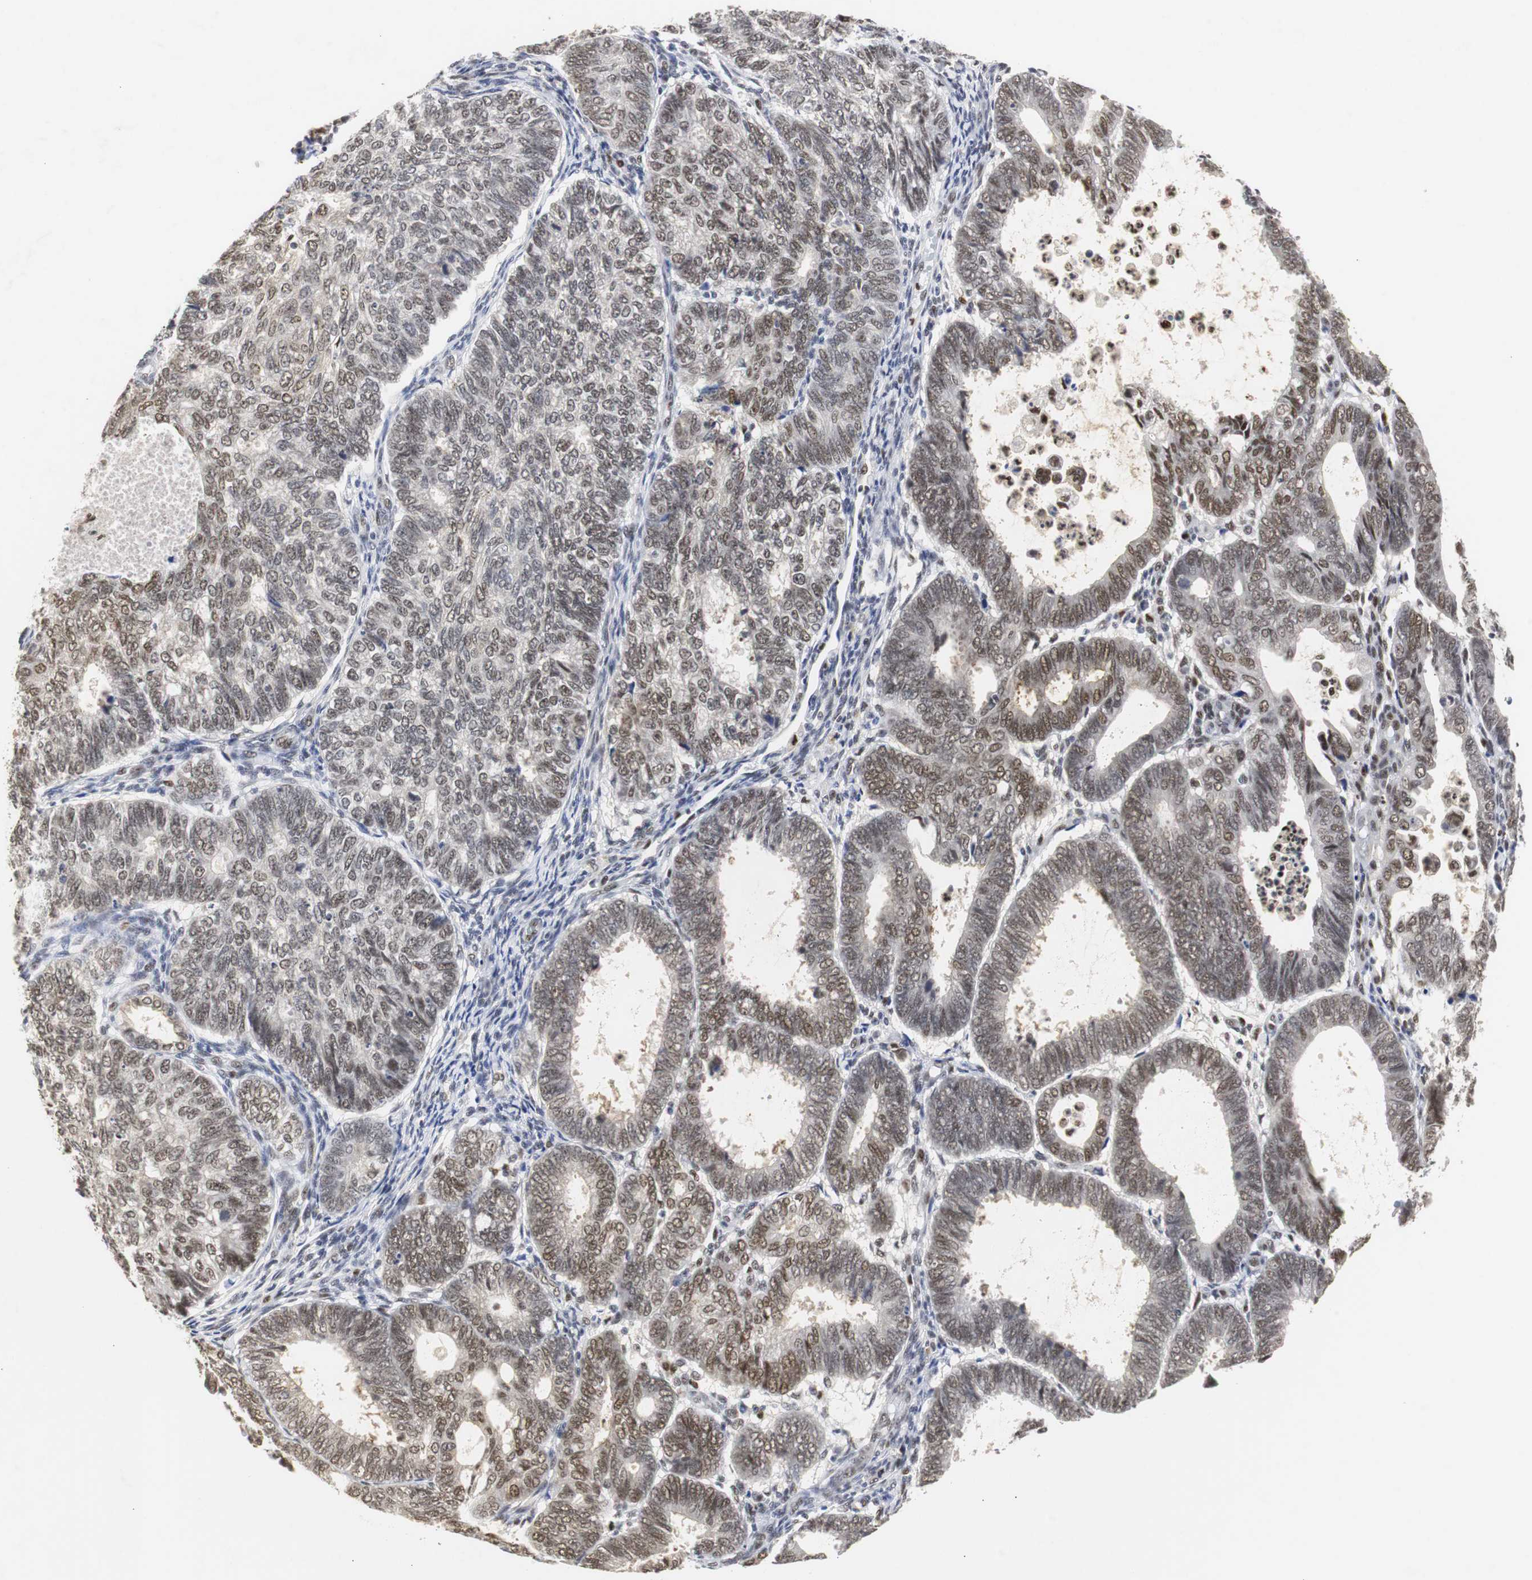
{"staining": {"intensity": "moderate", "quantity": ">75%", "location": "nuclear"}, "tissue": "endometrial cancer", "cell_type": "Tumor cells", "image_type": "cancer", "snomed": [{"axis": "morphology", "description": "Adenocarcinoma, NOS"}, {"axis": "topography", "description": "Uterus"}], "caption": "Human endometrial cancer (adenocarcinoma) stained with a protein marker exhibits moderate staining in tumor cells.", "gene": "ZFC3H1", "patient": {"sex": "female", "age": 60}}